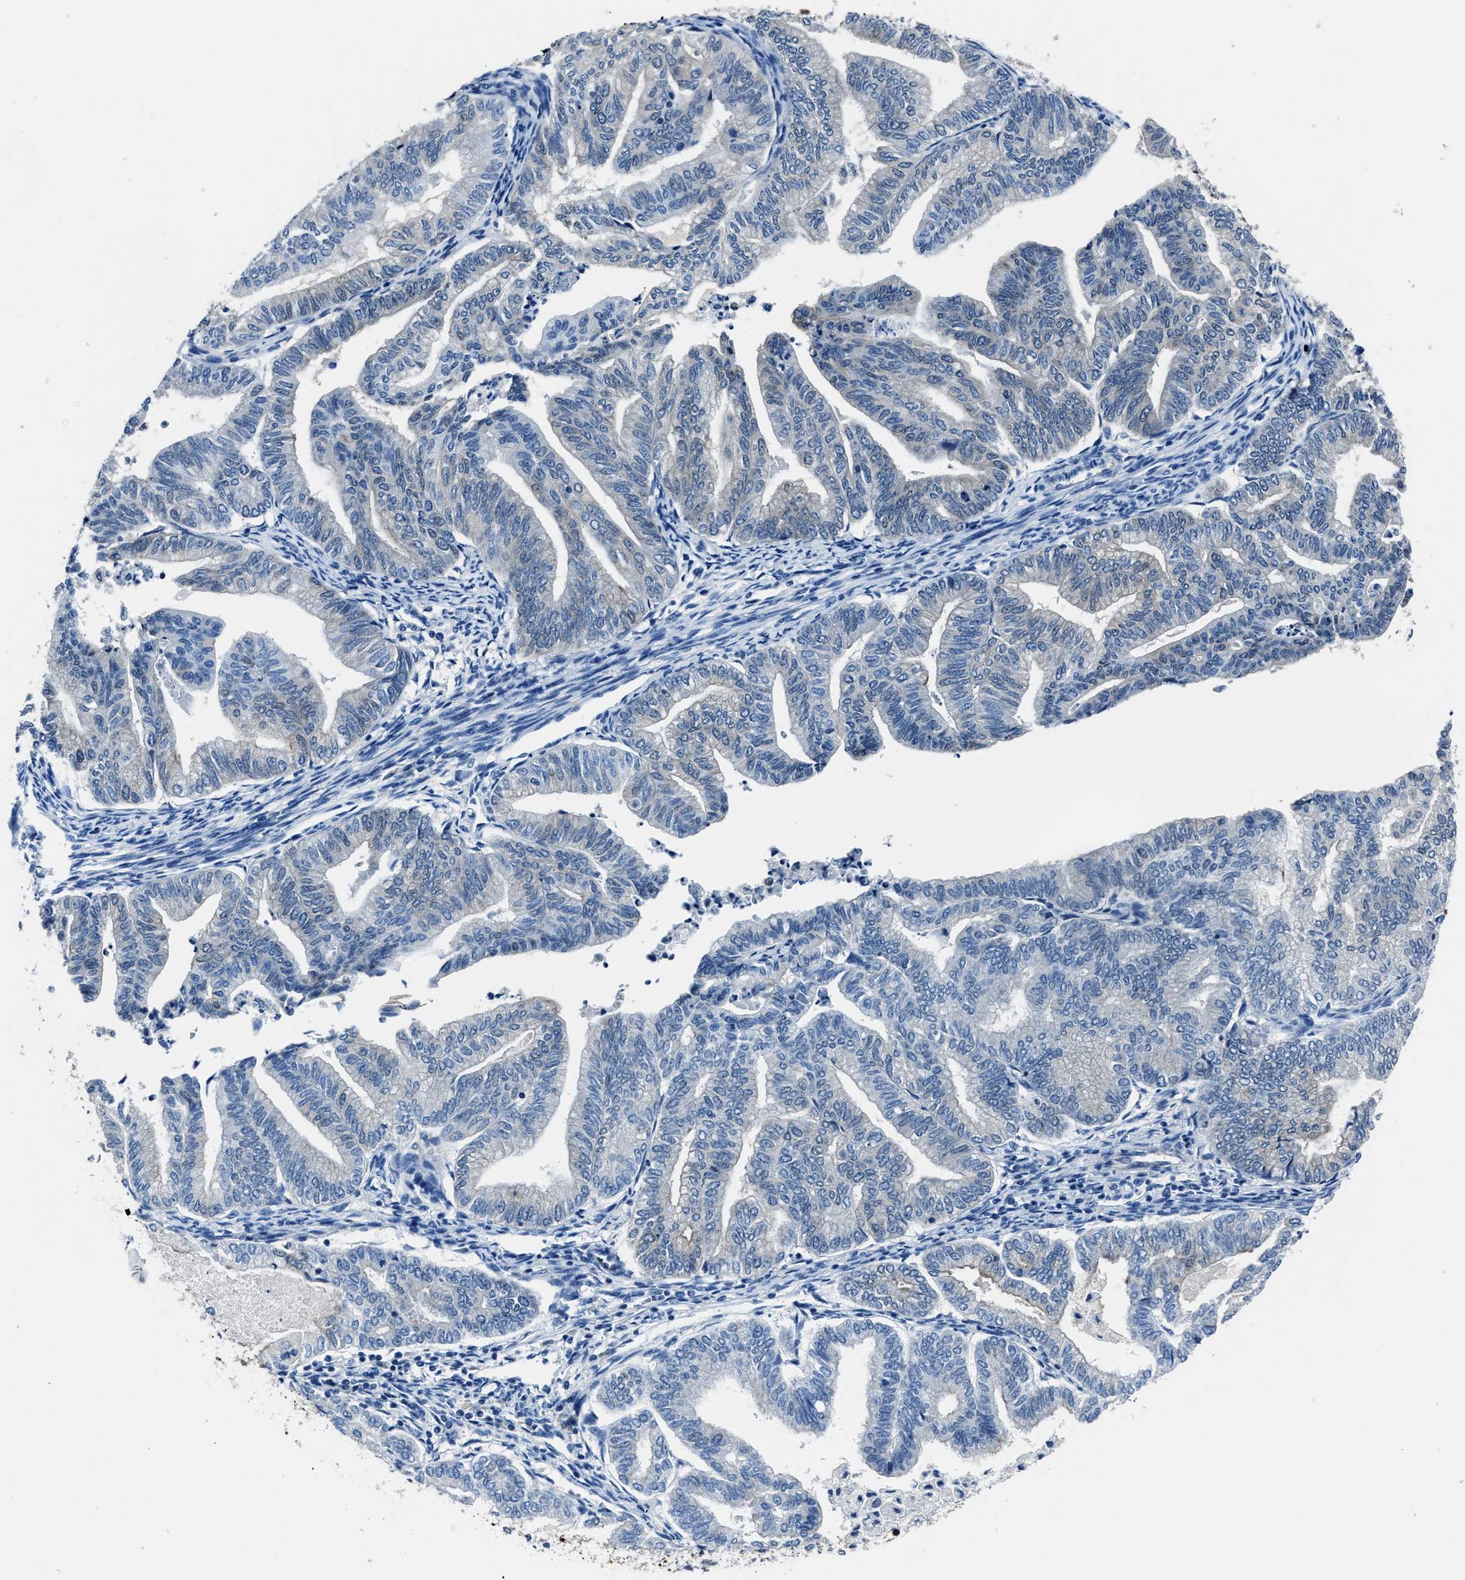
{"staining": {"intensity": "negative", "quantity": "none", "location": "none"}, "tissue": "endometrial cancer", "cell_type": "Tumor cells", "image_type": "cancer", "snomed": [{"axis": "morphology", "description": "Adenocarcinoma, NOS"}, {"axis": "topography", "description": "Endometrium"}], "caption": "Immunohistochemistry micrograph of neoplastic tissue: human endometrial cancer stained with DAB reveals no significant protein staining in tumor cells. (Stains: DAB (3,3'-diaminobenzidine) IHC with hematoxylin counter stain, Microscopy: brightfield microscopy at high magnification).", "gene": "LMO7", "patient": {"sex": "female", "age": 79}}